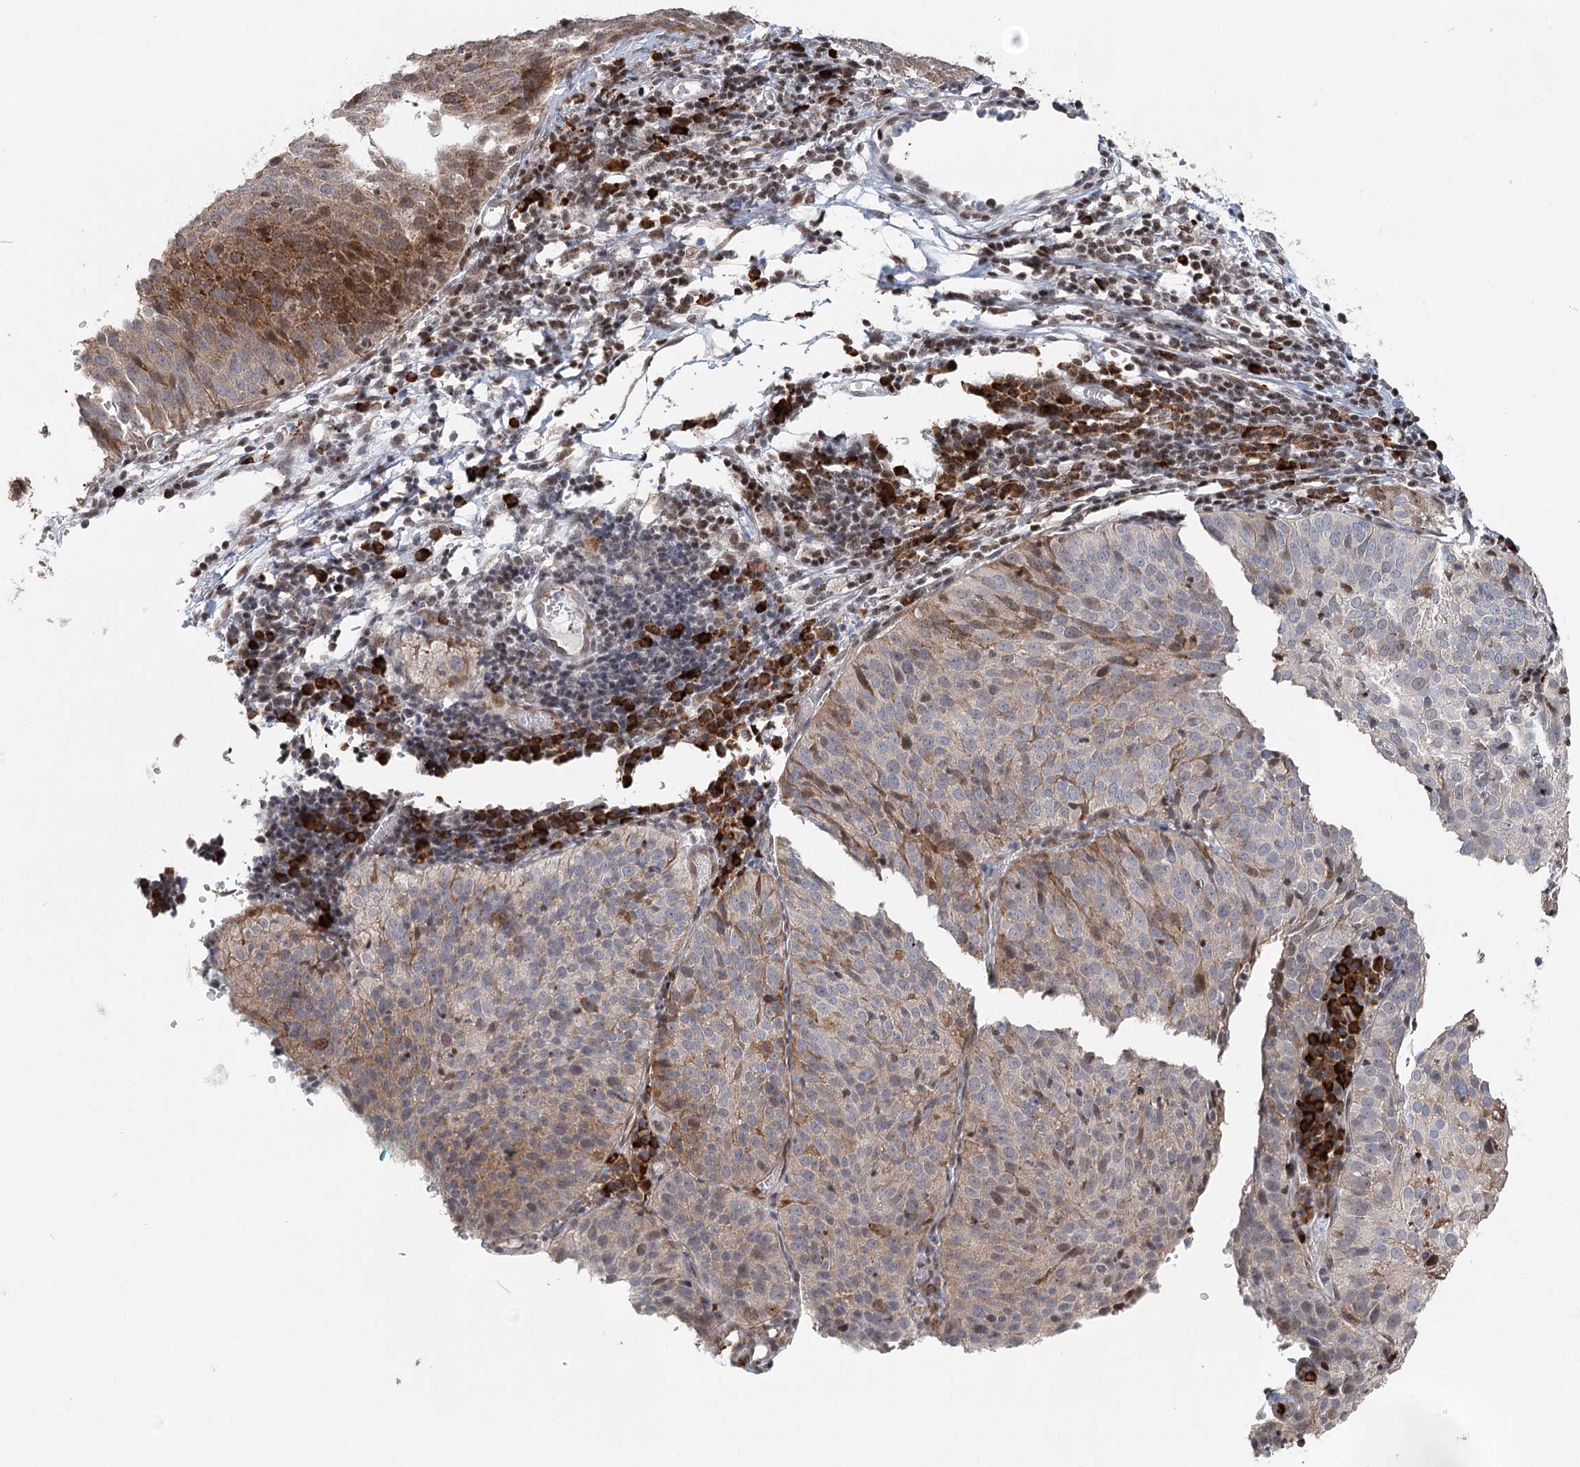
{"staining": {"intensity": "moderate", "quantity": "25%-75%", "location": "cytoplasmic/membranous,nuclear"}, "tissue": "cervical cancer", "cell_type": "Tumor cells", "image_type": "cancer", "snomed": [{"axis": "morphology", "description": "Squamous cell carcinoma, NOS"}, {"axis": "topography", "description": "Cervix"}], "caption": "Immunohistochemical staining of human squamous cell carcinoma (cervical) shows moderate cytoplasmic/membranous and nuclear protein positivity in approximately 25%-75% of tumor cells.", "gene": "BNIP5", "patient": {"sex": "female", "age": 38}}